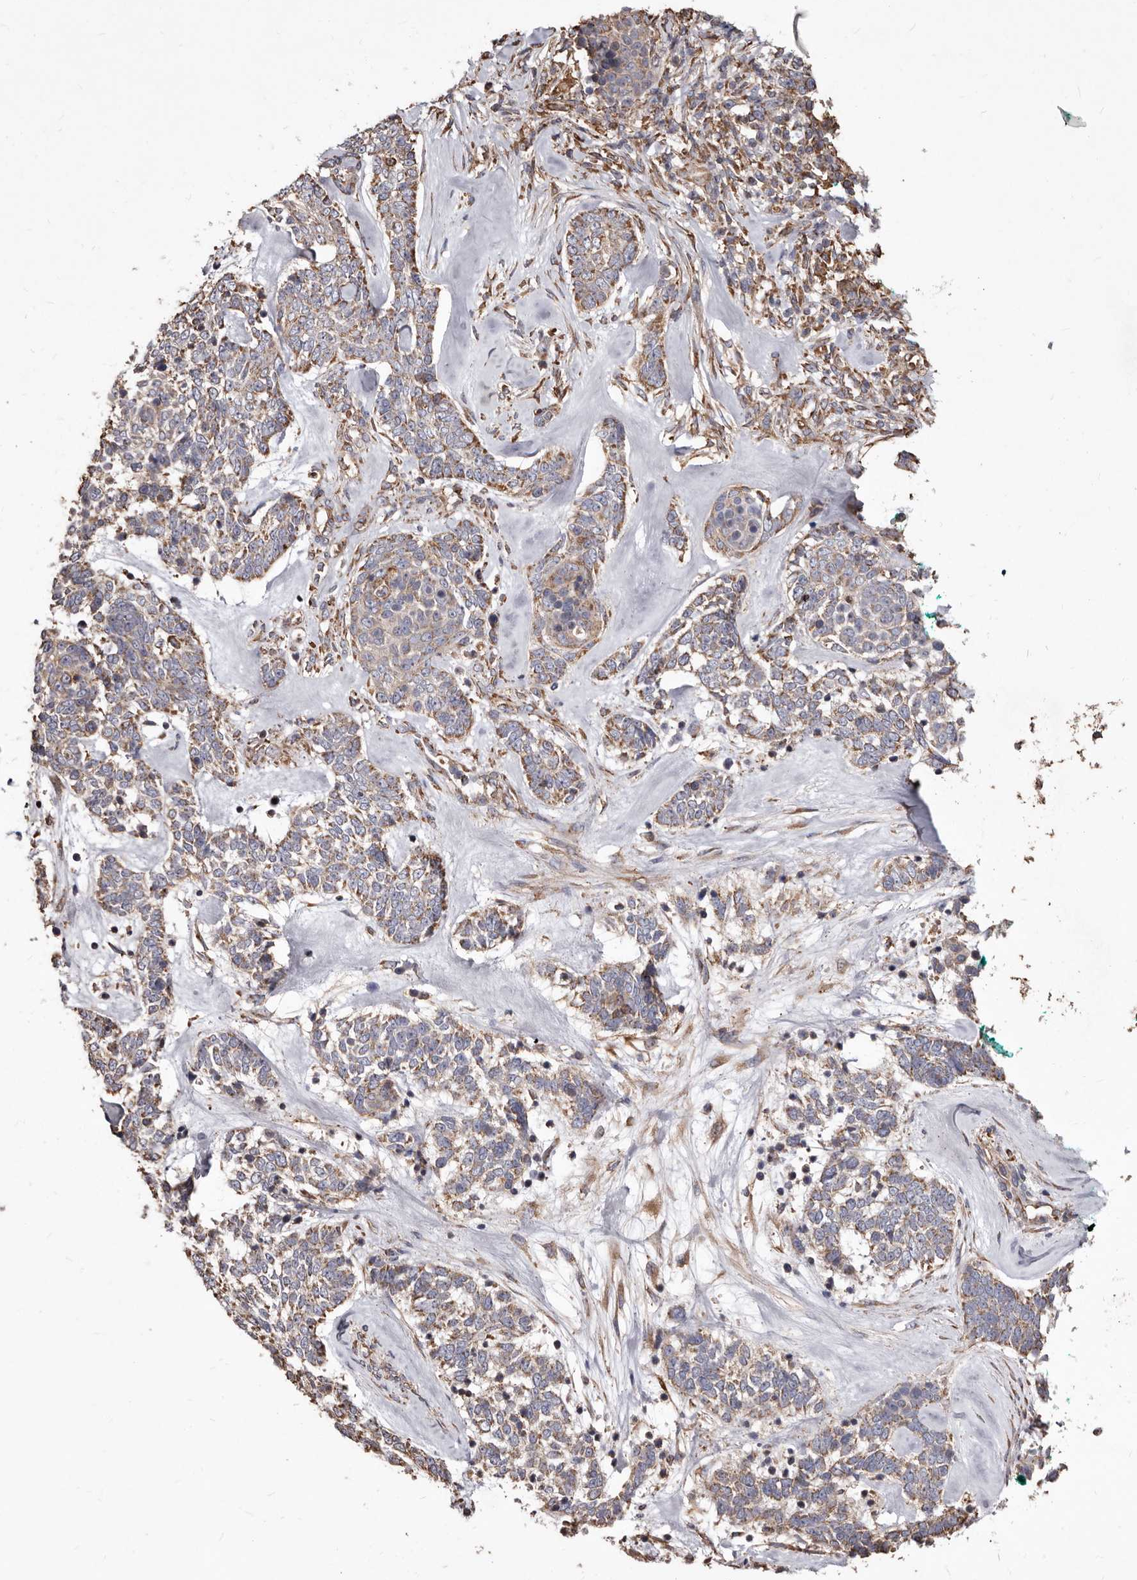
{"staining": {"intensity": "weak", "quantity": "<25%", "location": "cytoplasmic/membranous"}, "tissue": "skin cancer", "cell_type": "Tumor cells", "image_type": "cancer", "snomed": [{"axis": "morphology", "description": "Basal cell carcinoma"}, {"axis": "topography", "description": "Skin"}], "caption": "DAB (3,3'-diaminobenzidine) immunohistochemical staining of skin cancer displays no significant positivity in tumor cells.", "gene": "STEAP2", "patient": {"sex": "female", "age": 81}}